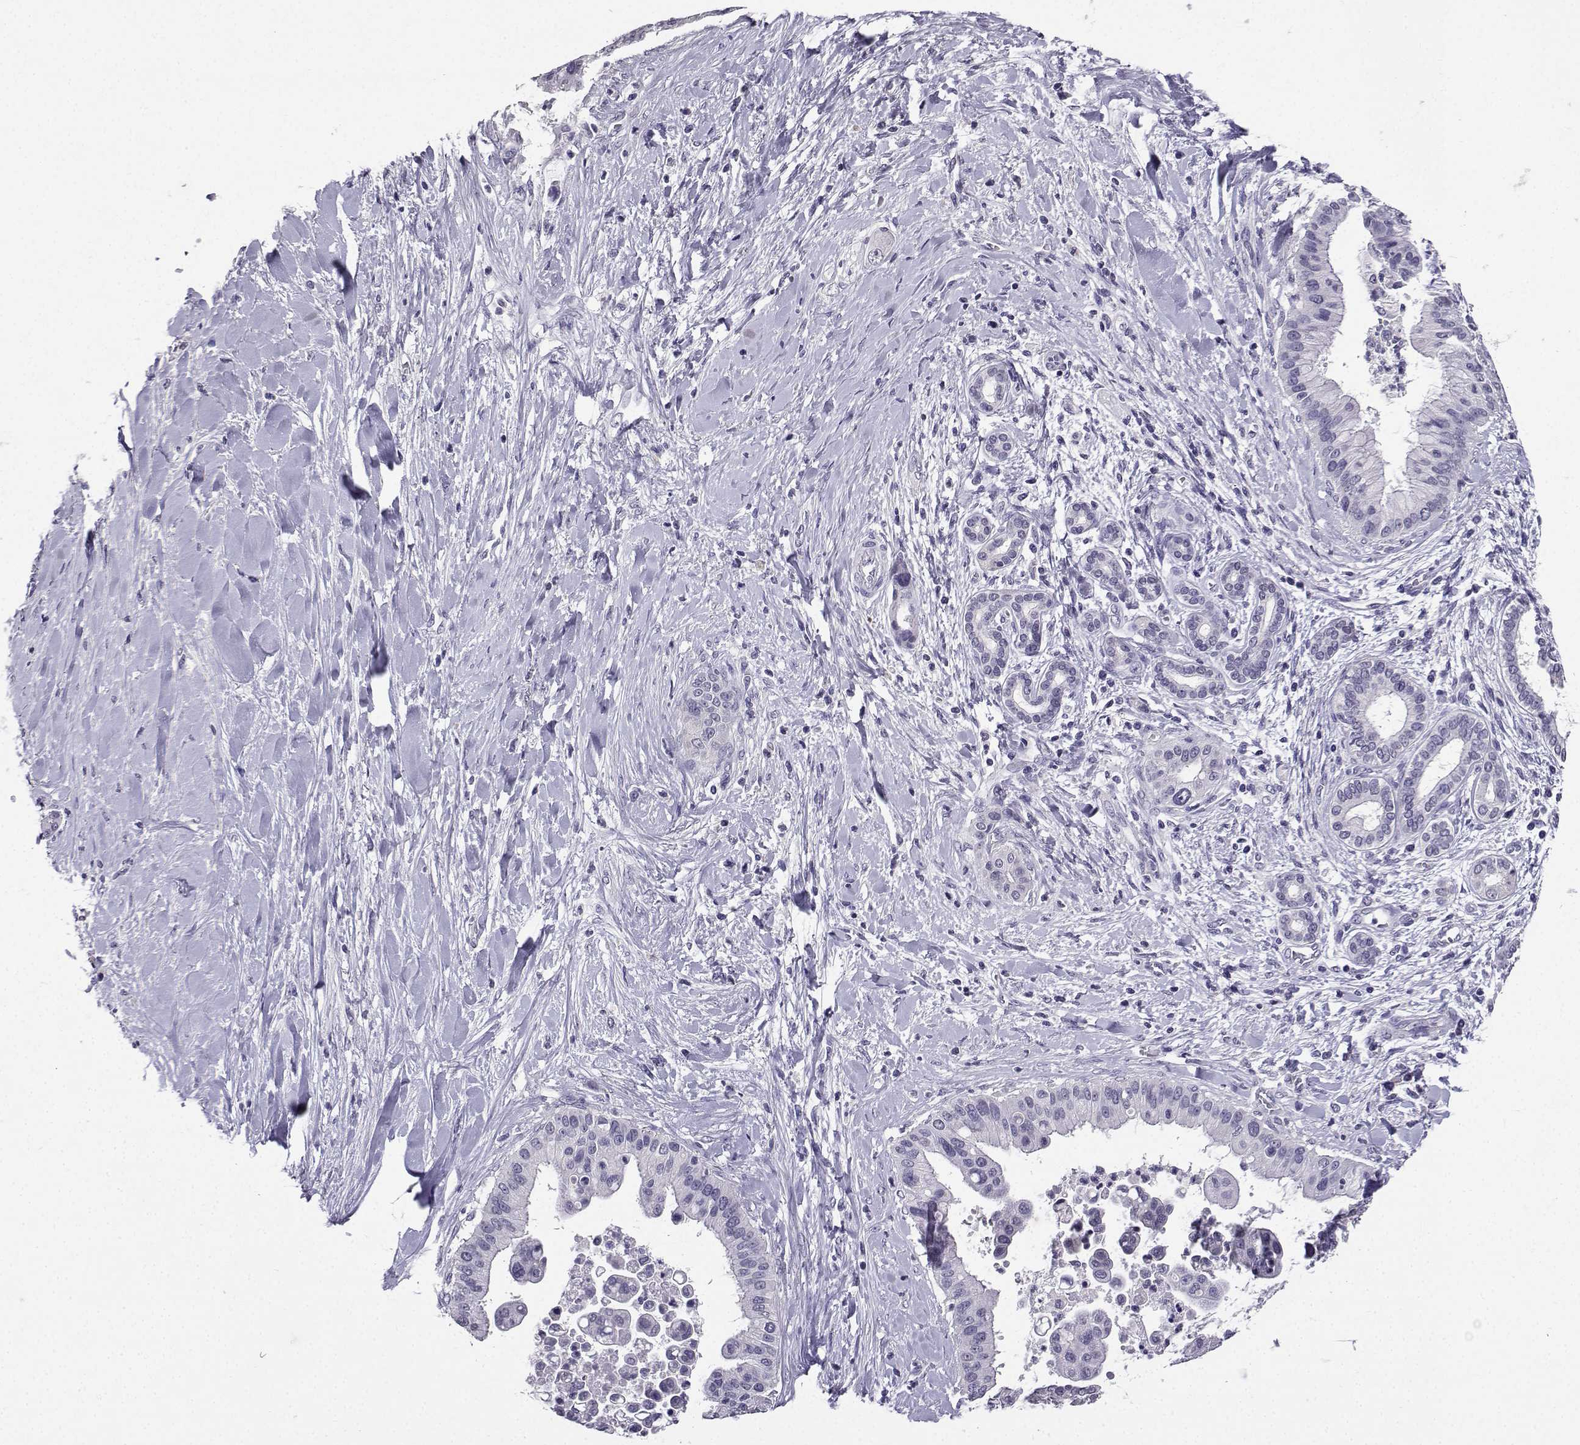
{"staining": {"intensity": "negative", "quantity": "none", "location": "none"}, "tissue": "liver cancer", "cell_type": "Tumor cells", "image_type": "cancer", "snomed": [{"axis": "morphology", "description": "Cholangiocarcinoma"}, {"axis": "topography", "description": "Liver"}], "caption": "Tumor cells are negative for brown protein staining in liver cancer (cholangiocarcinoma).", "gene": "SPAG11B", "patient": {"sex": "female", "age": 54}}